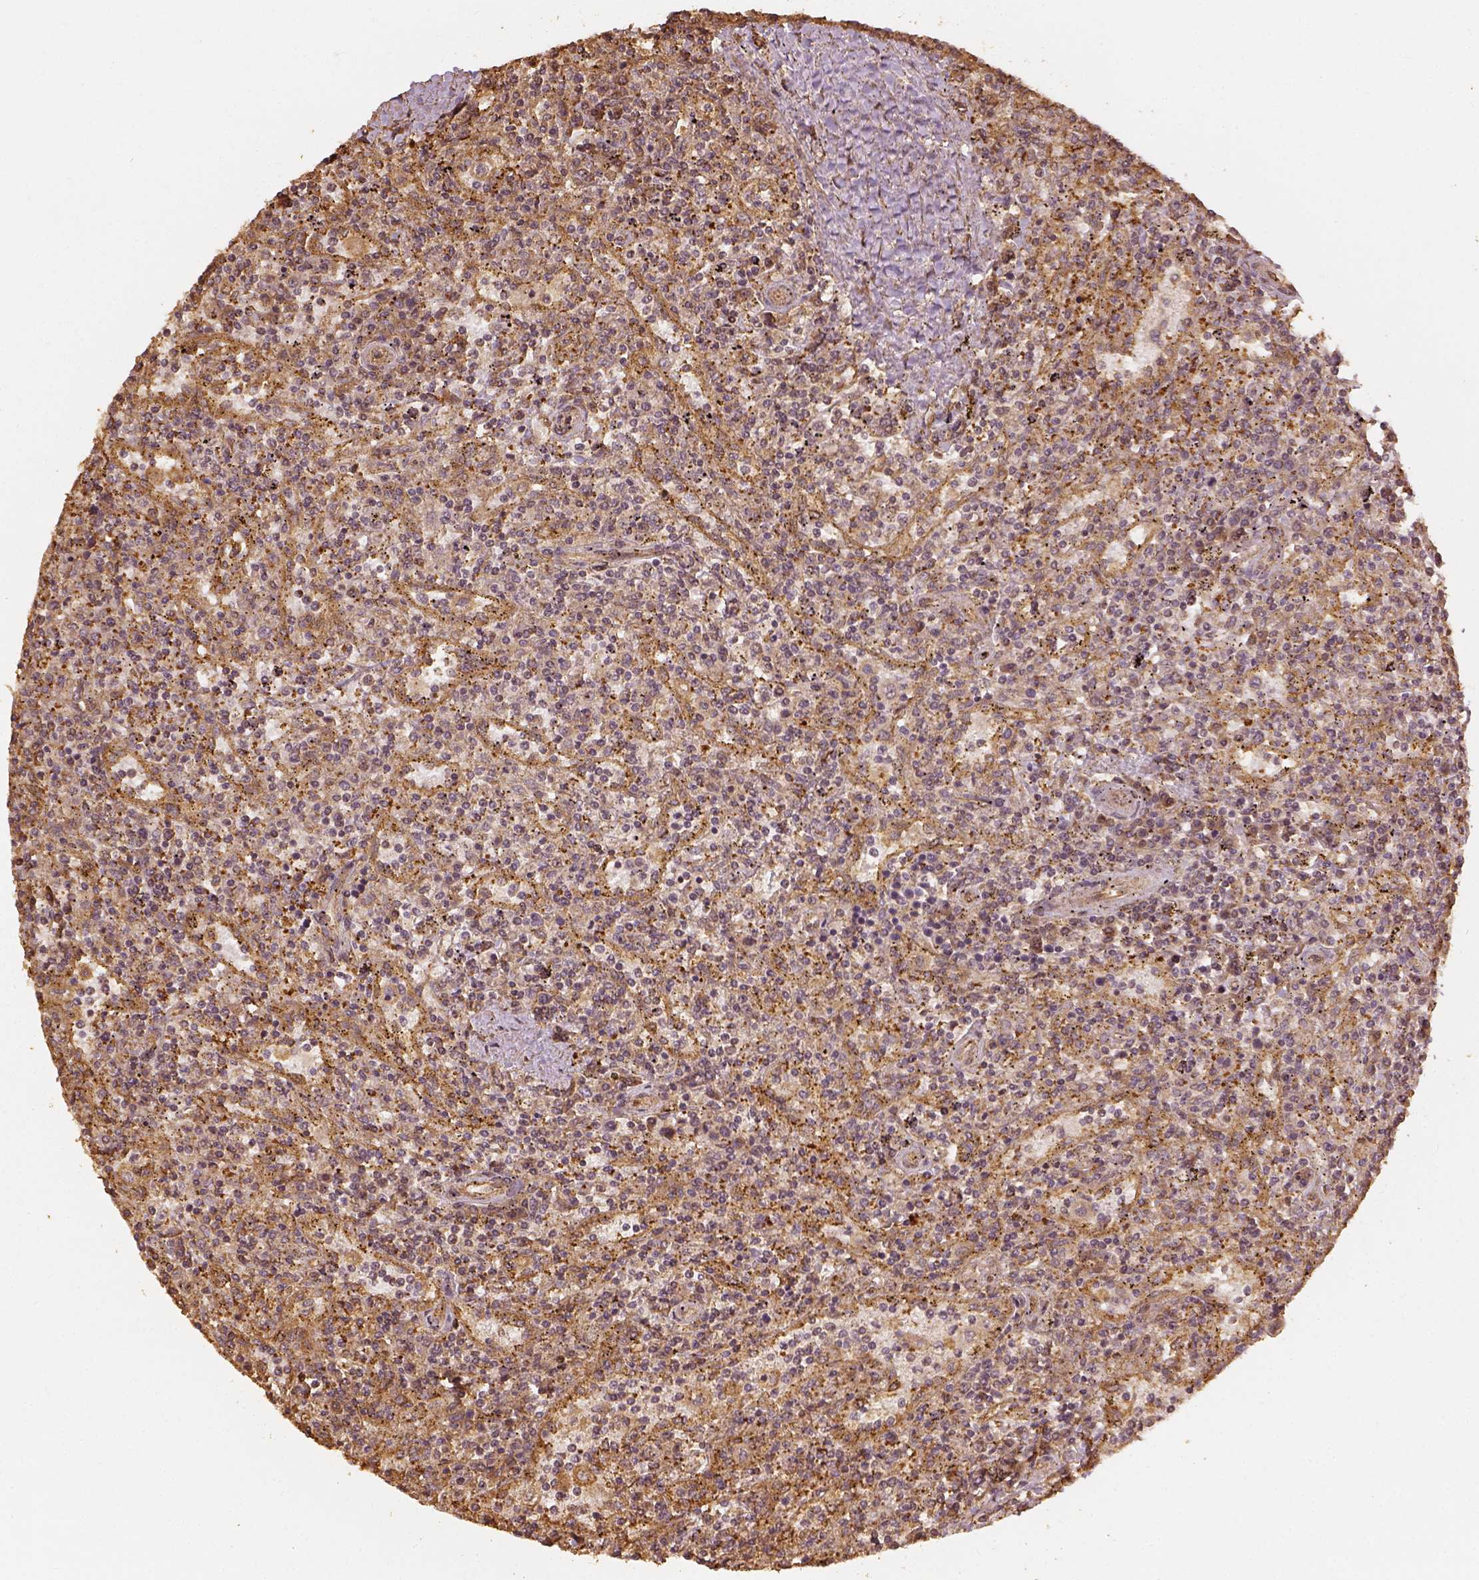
{"staining": {"intensity": "weak", "quantity": "25%-75%", "location": "cytoplasmic/membranous"}, "tissue": "lymphoma", "cell_type": "Tumor cells", "image_type": "cancer", "snomed": [{"axis": "morphology", "description": "Malignant lymphoma, non-Hodgkin's type, Low grade"}, {"axis": "topography", "description": "Spleen"}], "caption": "Brown immunohistochemical staining in human low-grade malignant lymphoma, non-Hodgkin's type reveals weak cytoplasmic/membranous expression in about 25%-75% of tumor cells. (brown staining indicates protein expression, while blue staining denotes nuclei).", "gene": "VEGFA", "patient": {"sex": "male", "age": 62}}